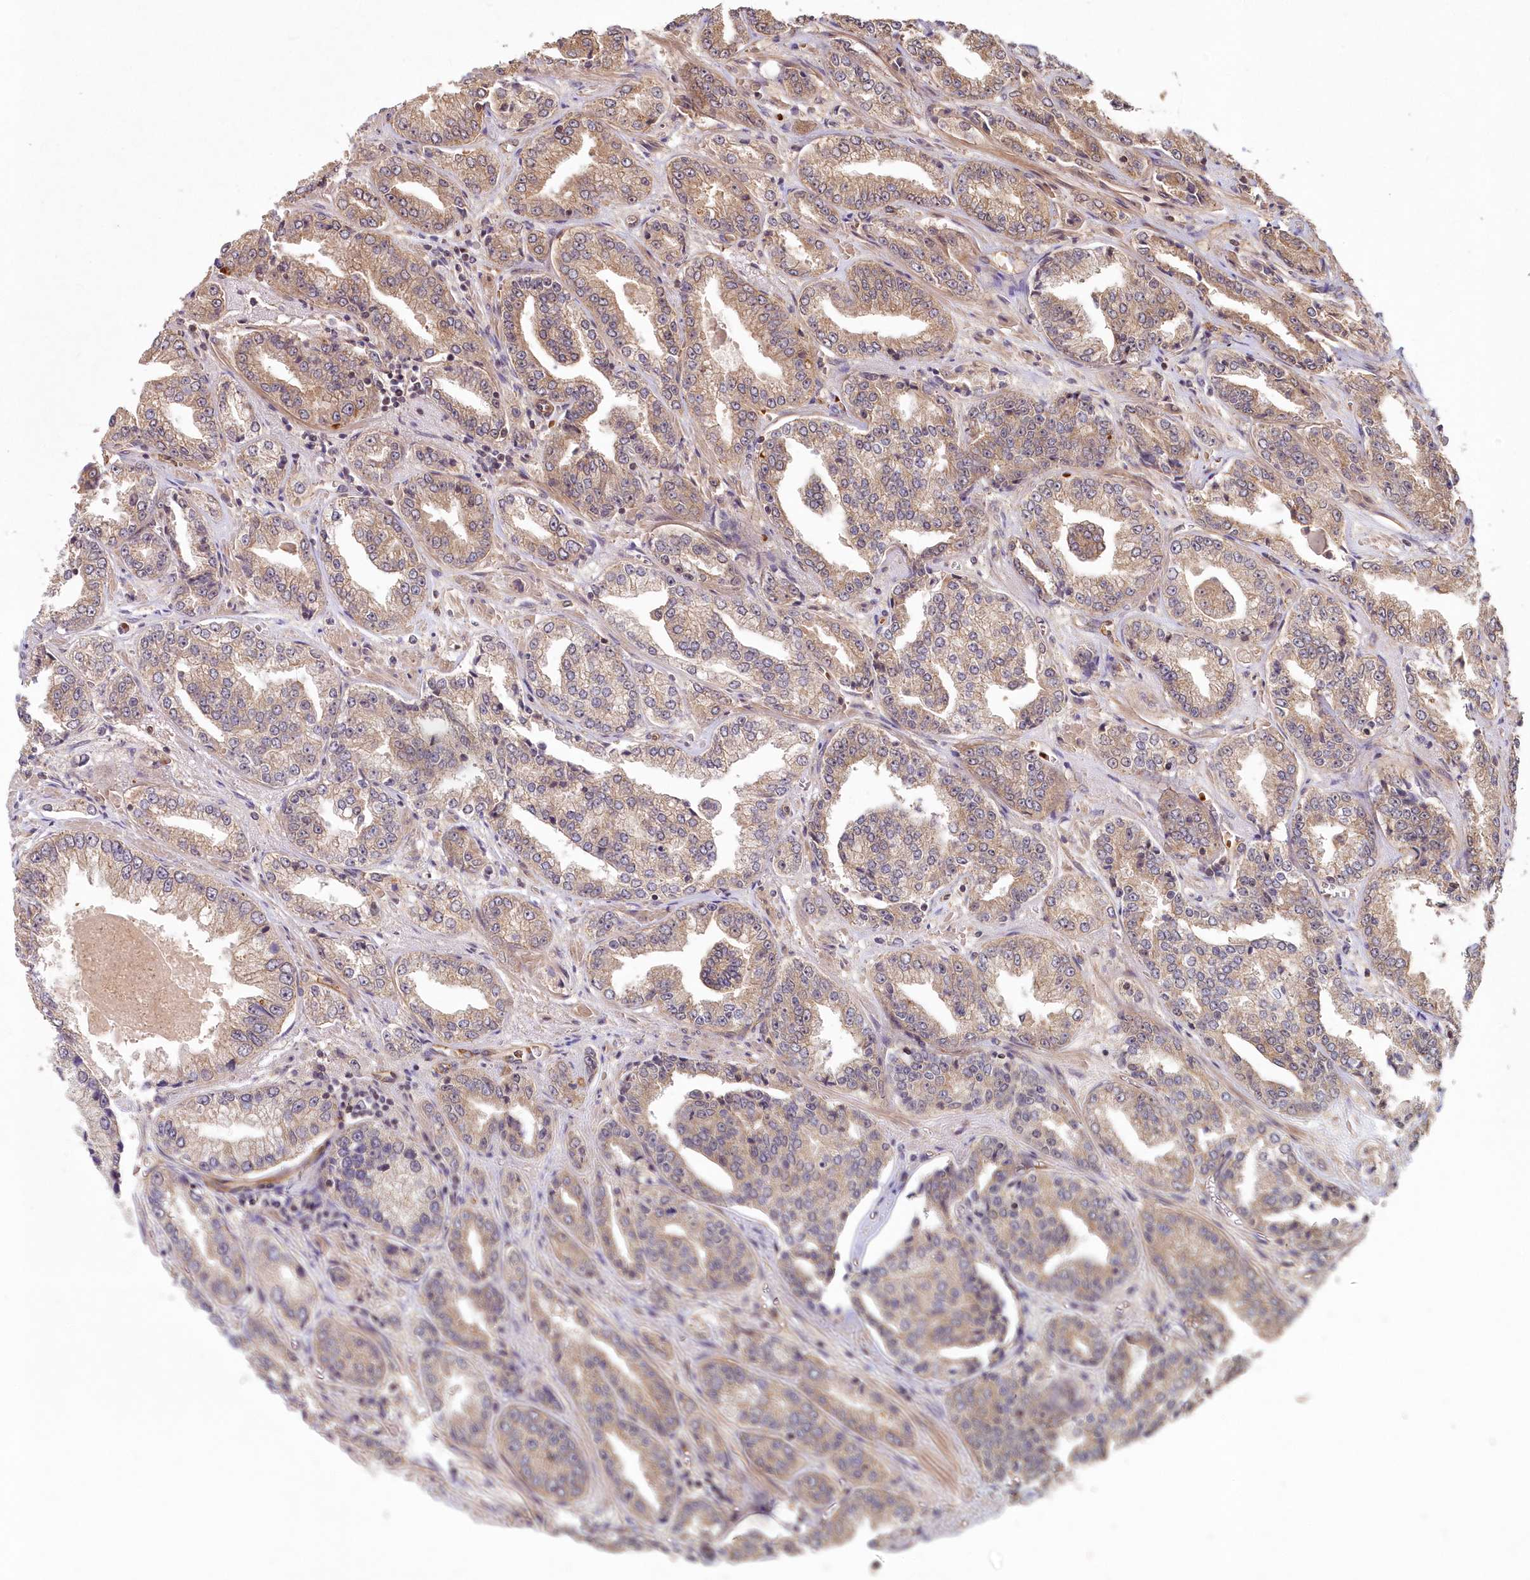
{"staining": {"intensity": "moderate", "quantity": ">75%", "location": "cytoplasmic/membranous"}, "tissue": "prostate cancer", "cell_type": "Tumor cells", "image_type": "cancer", "snomed": [{"axis": "morphology", "description": "Adenocarcinoma, High grade"}, {"axis": "topography", "description": "Prostate"}], "caption": "Adenocarcinoma (high-grade) (prostate) stained with DAB (3,3'-diaminobenzidine) immunohistochemistry demonstrates medium levels of moderate cytoplasmic/membranous positivity in approximately >75% of tumor cells. (DAB (3,3'-diaminobenzidine) IHC with brightfield microscopy, high magnification).", "gene": "HYCC2", "patient": {"sex": "male", "age": 71}}